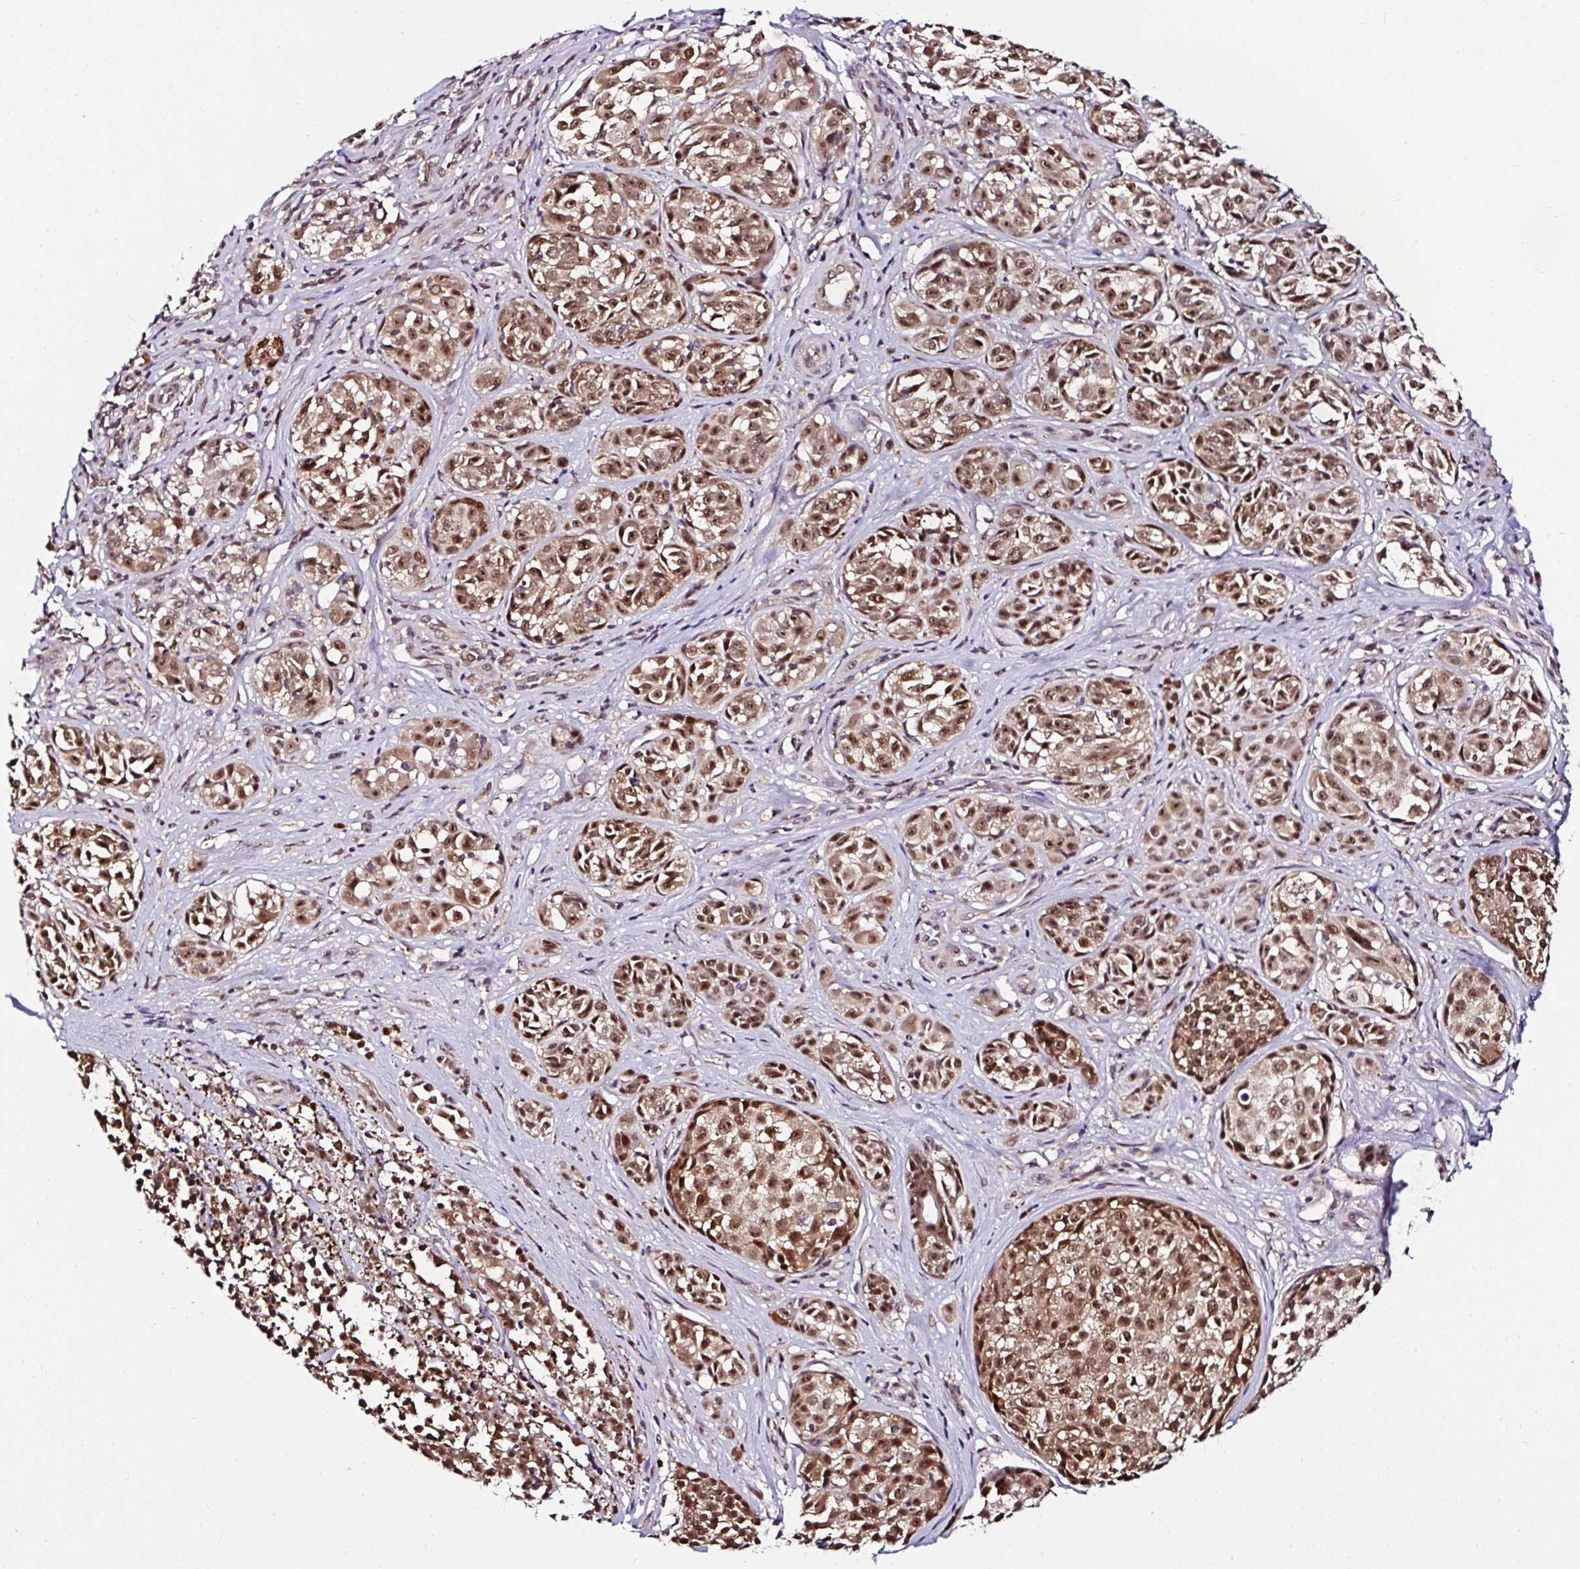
{"staining": {"intensity": "moderate", "quantity": ">75%", "location": "cytoplasmic/membranous,nuclear"}, "tissue": "melanoma", "cell_type": "Tumor cells", "image_type": "cancer", "snomed": [{"axis": "morphology", "description": "Malignant melanoma, NOS"}, {"axis": "topography", "description": "Skin"}], "caption": "Malignant melanoma stained with a protein marker reveals moderate staining in tumor cells.", "gene": "PIN4", "patient": {"sex": "female", "age": 35}}